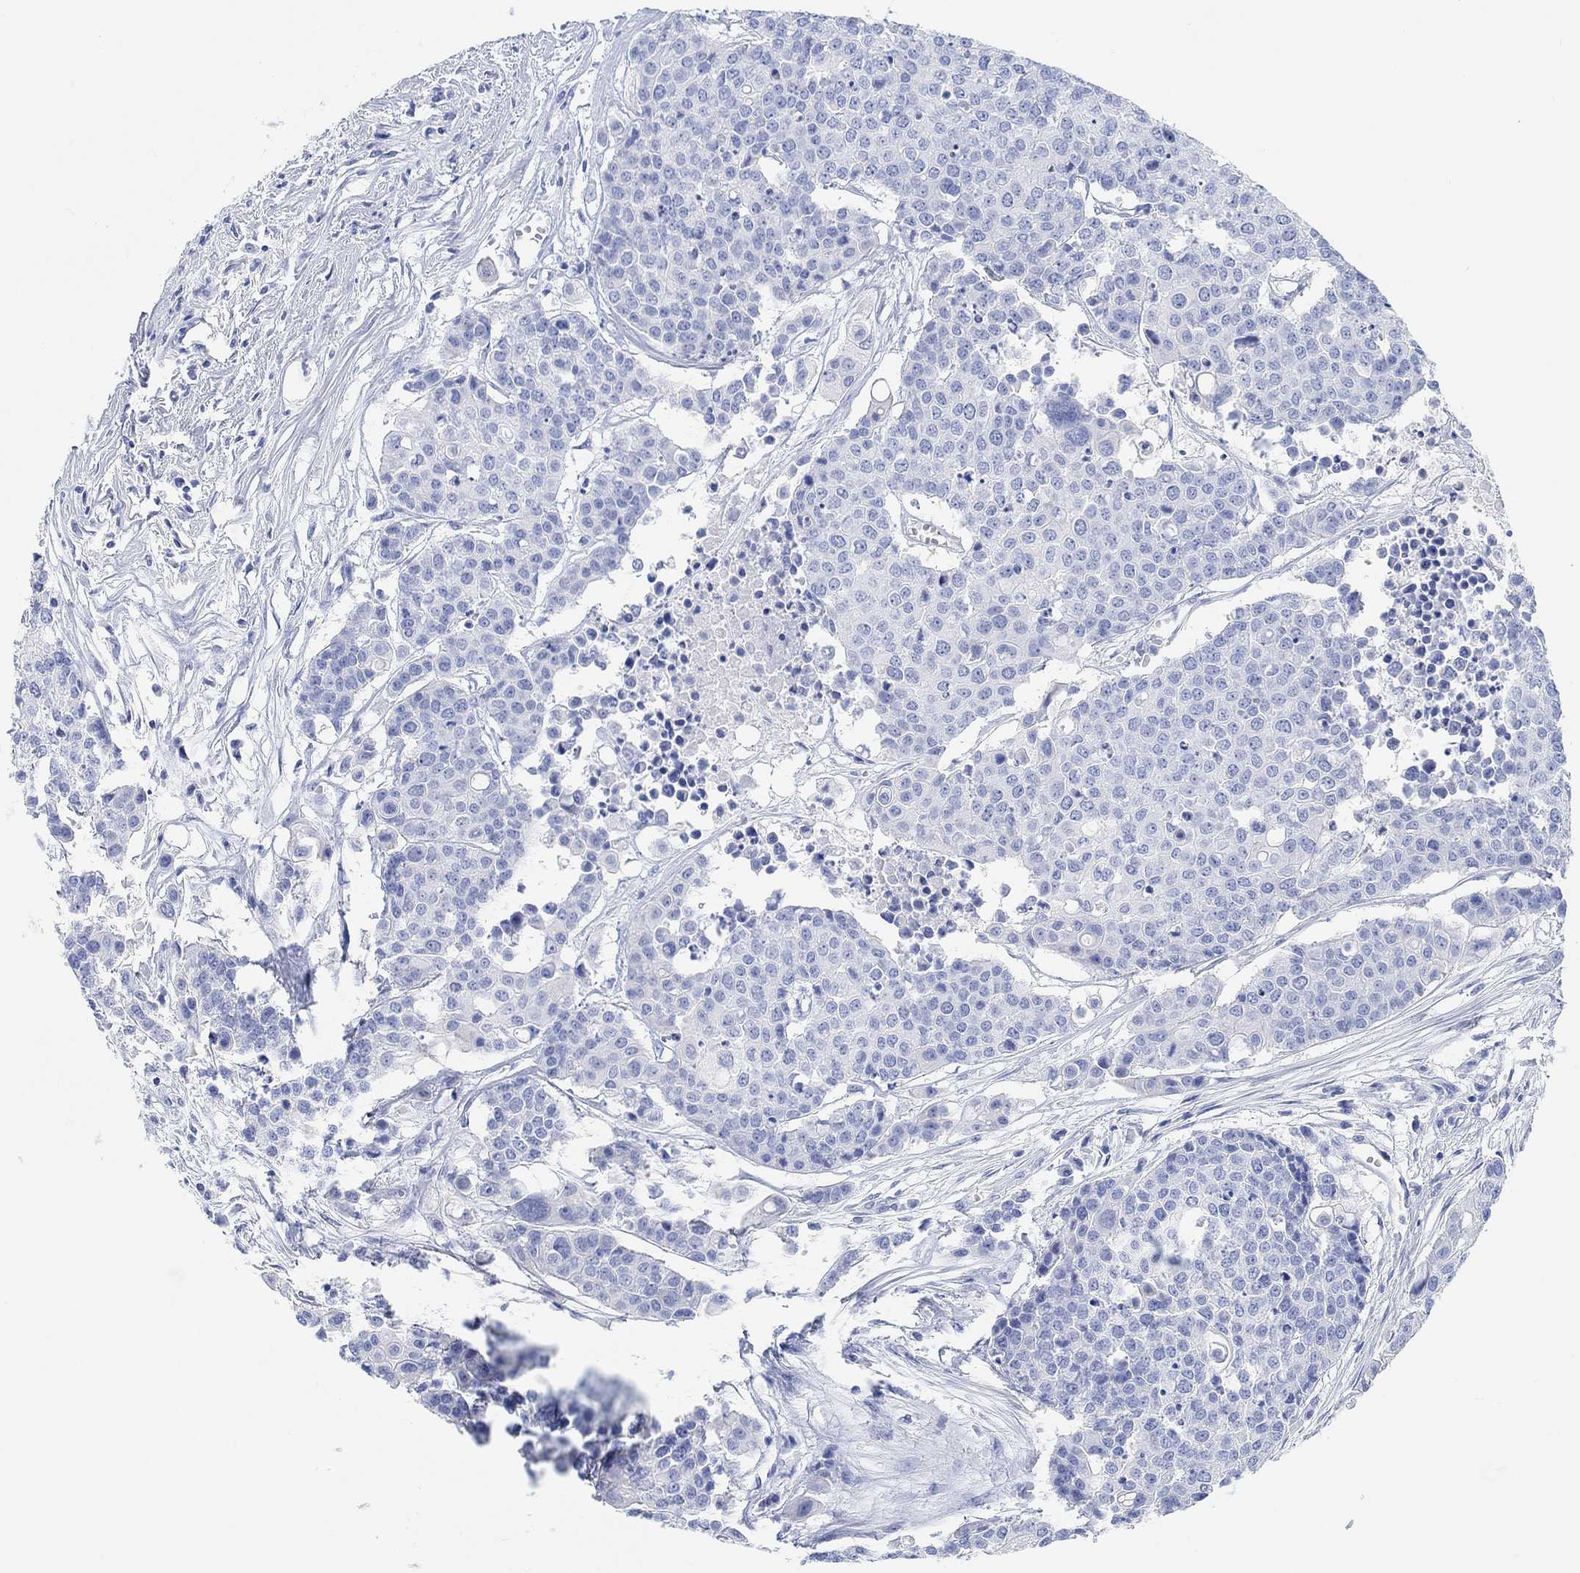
{"staining": {"intensity": "negative", "quantity": "none", "location": "none"}, "tissue": "carcinoid", "cell_type": "Tumor cells", "image_type": "cancer", "snomed": [{"axis": "morphology", "description": "Carcinoid, malignant, NOS"}, {"axis": "topography", "description": "Colon"}], "caption": "This is an immunohistochemistry (IHC) image of human carcinoid (malignant). There is no staining in tumor cells.", "gene": "ANKRD33", "patient": {"sex": "male", "age": 81}}